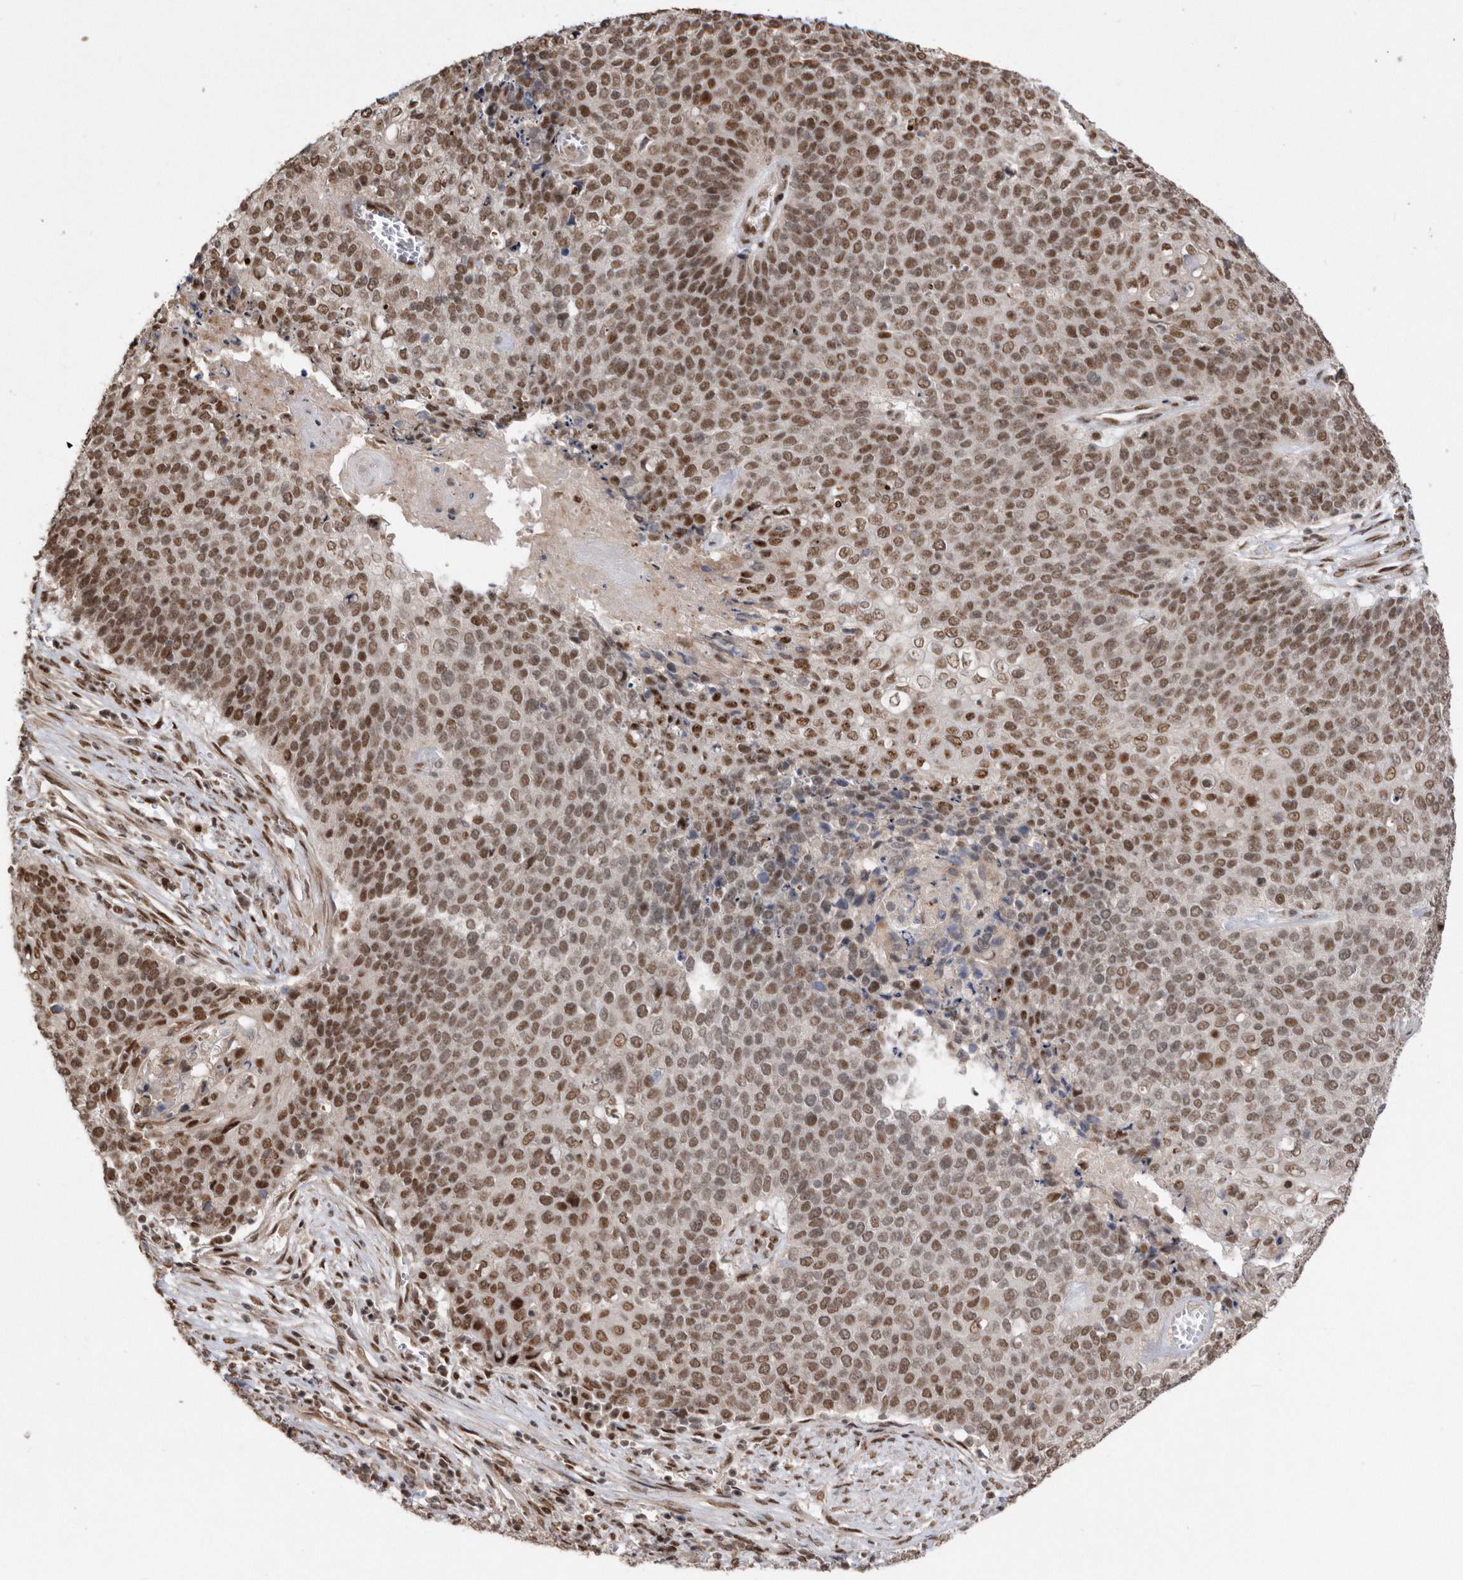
{"staining": {"intensity": "moderate", "quantity": ">75%", "location": "nuclear"}, "tissue": "cervical cancer", "cell_type": "Tumor cells", "image_type": "cancer", "snomed": [{"axis": "morphology", "description": "Squamous cell carcinoma, NOS"}, {"axis": "topography", "description": "Cervix"}], "caption": "Cervical cancer (squamous cell carcinoma) tissue displays moderate nuclear expression in approximately >75% of tumor cells, visualized by immunohistochemistry.", "gene": "TDRD3", "patient": {"sex": "female", "age": 39}}